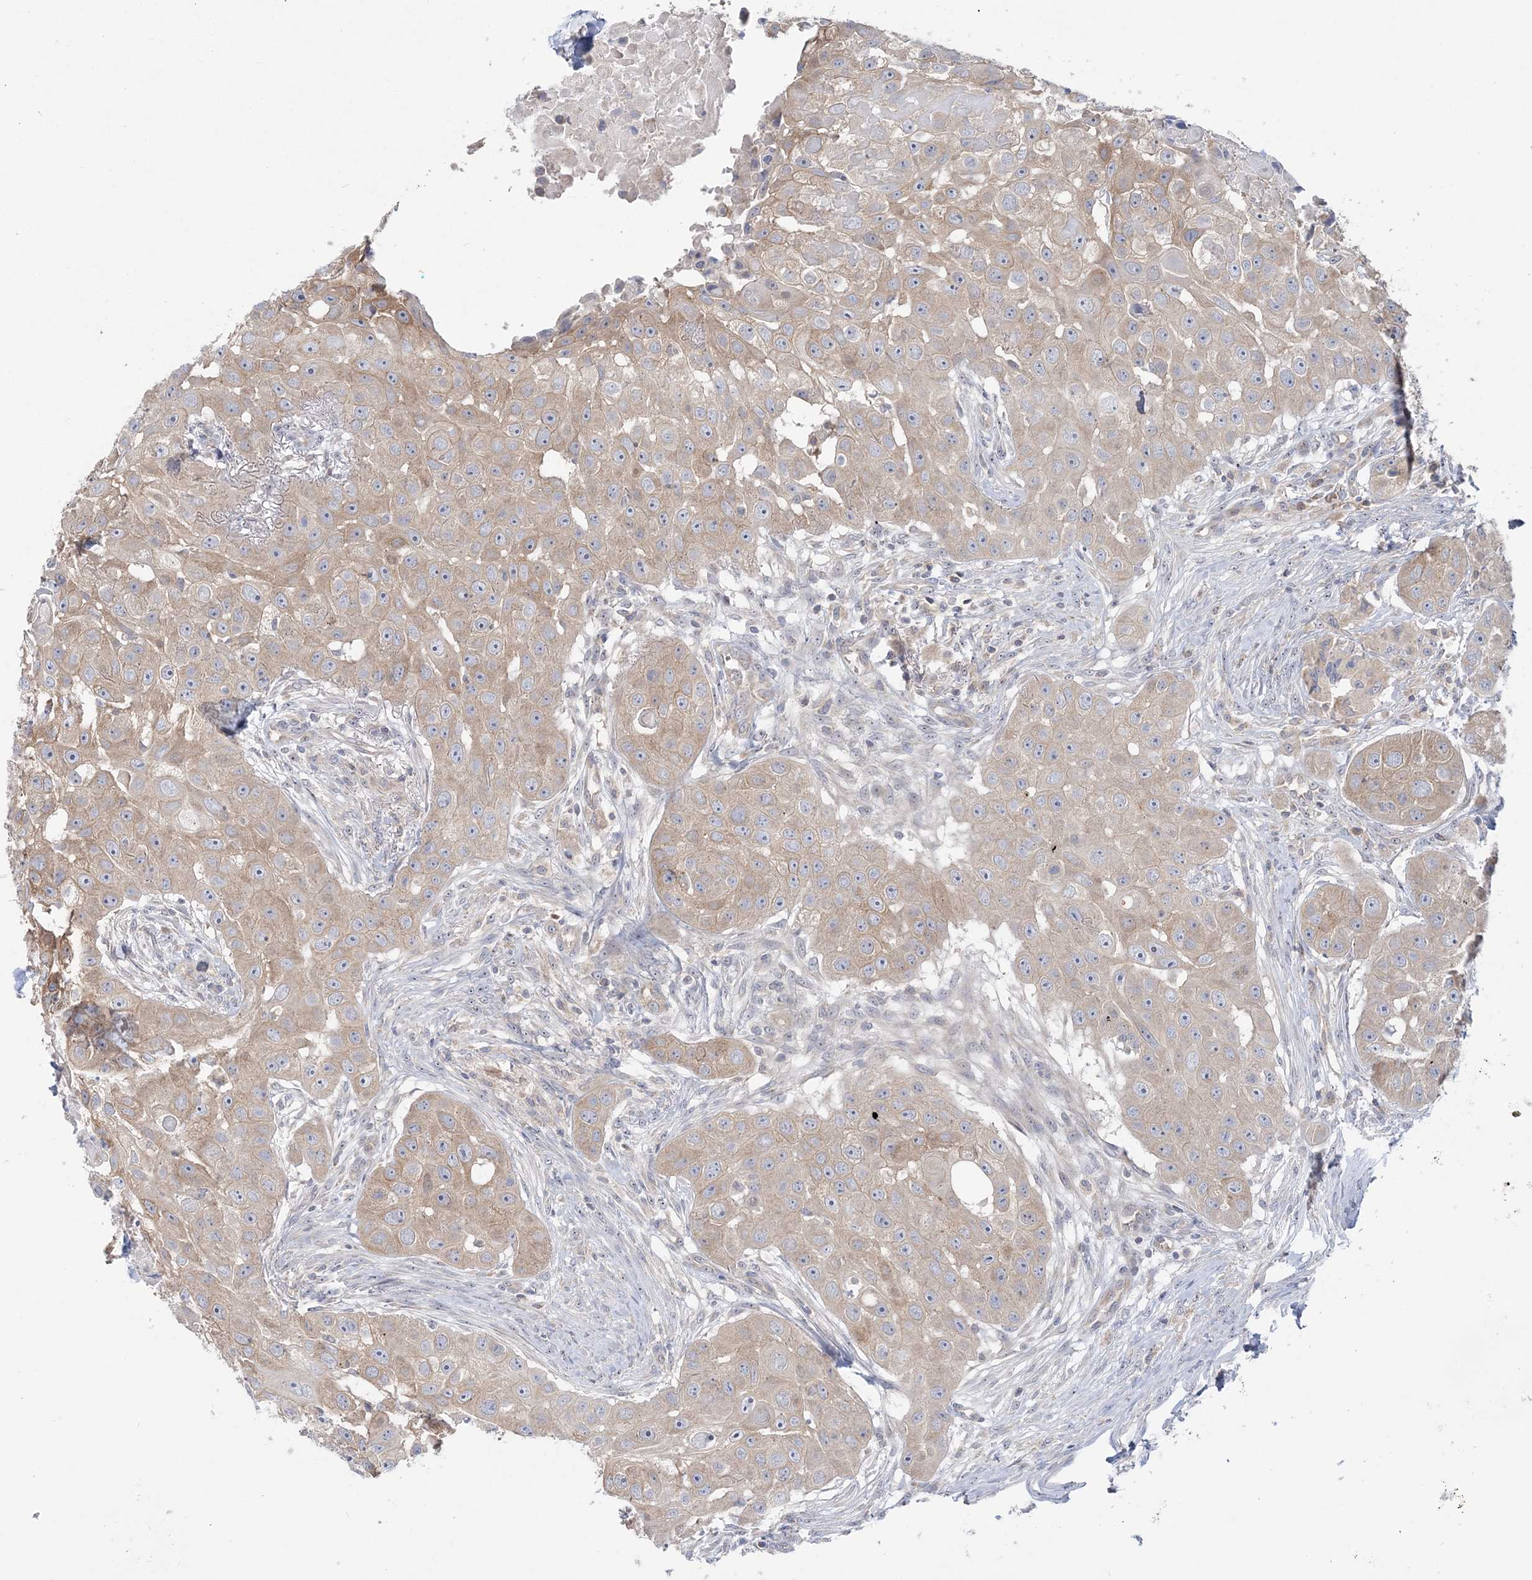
{"staining": {"intensity": "moderate", "quantity": ">75%", "location": "cytoplasmic/membranous"}, "tissue": "head and neck cancer", "cell_type": "Tumor cells", "image_type": "cancer", "snomed": [{"axis": "morphology", "description": "Normal tissue, NOS"}, {"axis": "morphology", "description": "Squamous cell carcinoma, NOS"}, {"axis": "topography", "description": "Skeletal muscle"}, {"axis": "topography", "description": "Head-Neck"}], "caption": "A brown stain shows moderate cytoplasmic/membranous staining of a protein in human squamous cell carcinoma (head and neck) tumor cells.", "gene": "MMADHC", "patient": {"sex": "male", "age": 51}}